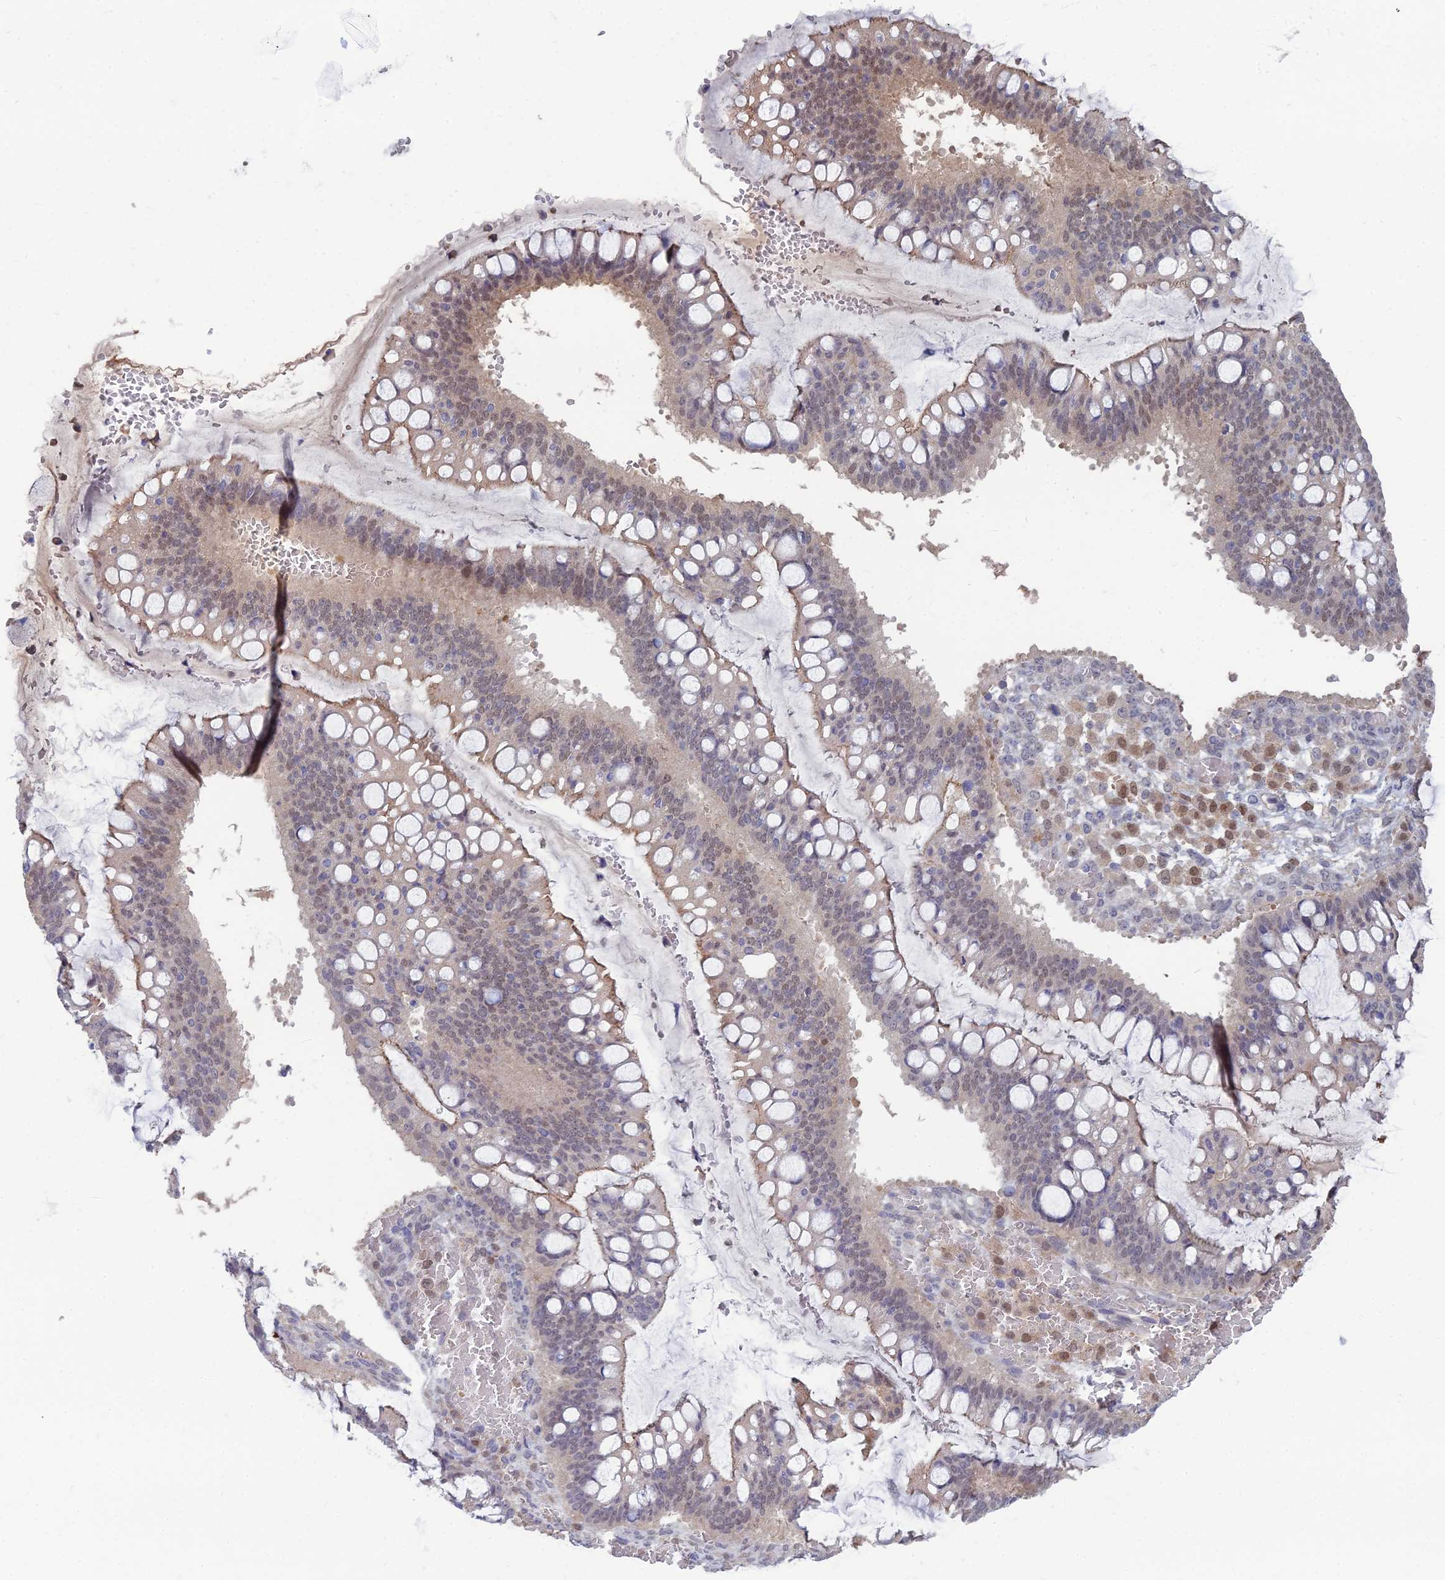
{"staining": {"intensity": "weak", "quantity": "<25%", "location": "cytoplasmic/membranous,nuclear"}, "tissue": "ovarian cancer", "cell_type": "Tumor cells", "image_type": "cancer", "snomed": [{"axis": "morphology", "description": "Cystadenocarcinoma, mucinous, NOS"}, {"axis": "topography", "description": "Ovary"}], "caption": "Micrograph shows no protein positivity in tumor cells of ovarian mucinous cystadenocarcinoma tissue.", "gene": "OPA3", "patient": {"sex": "female", "age": 73}}